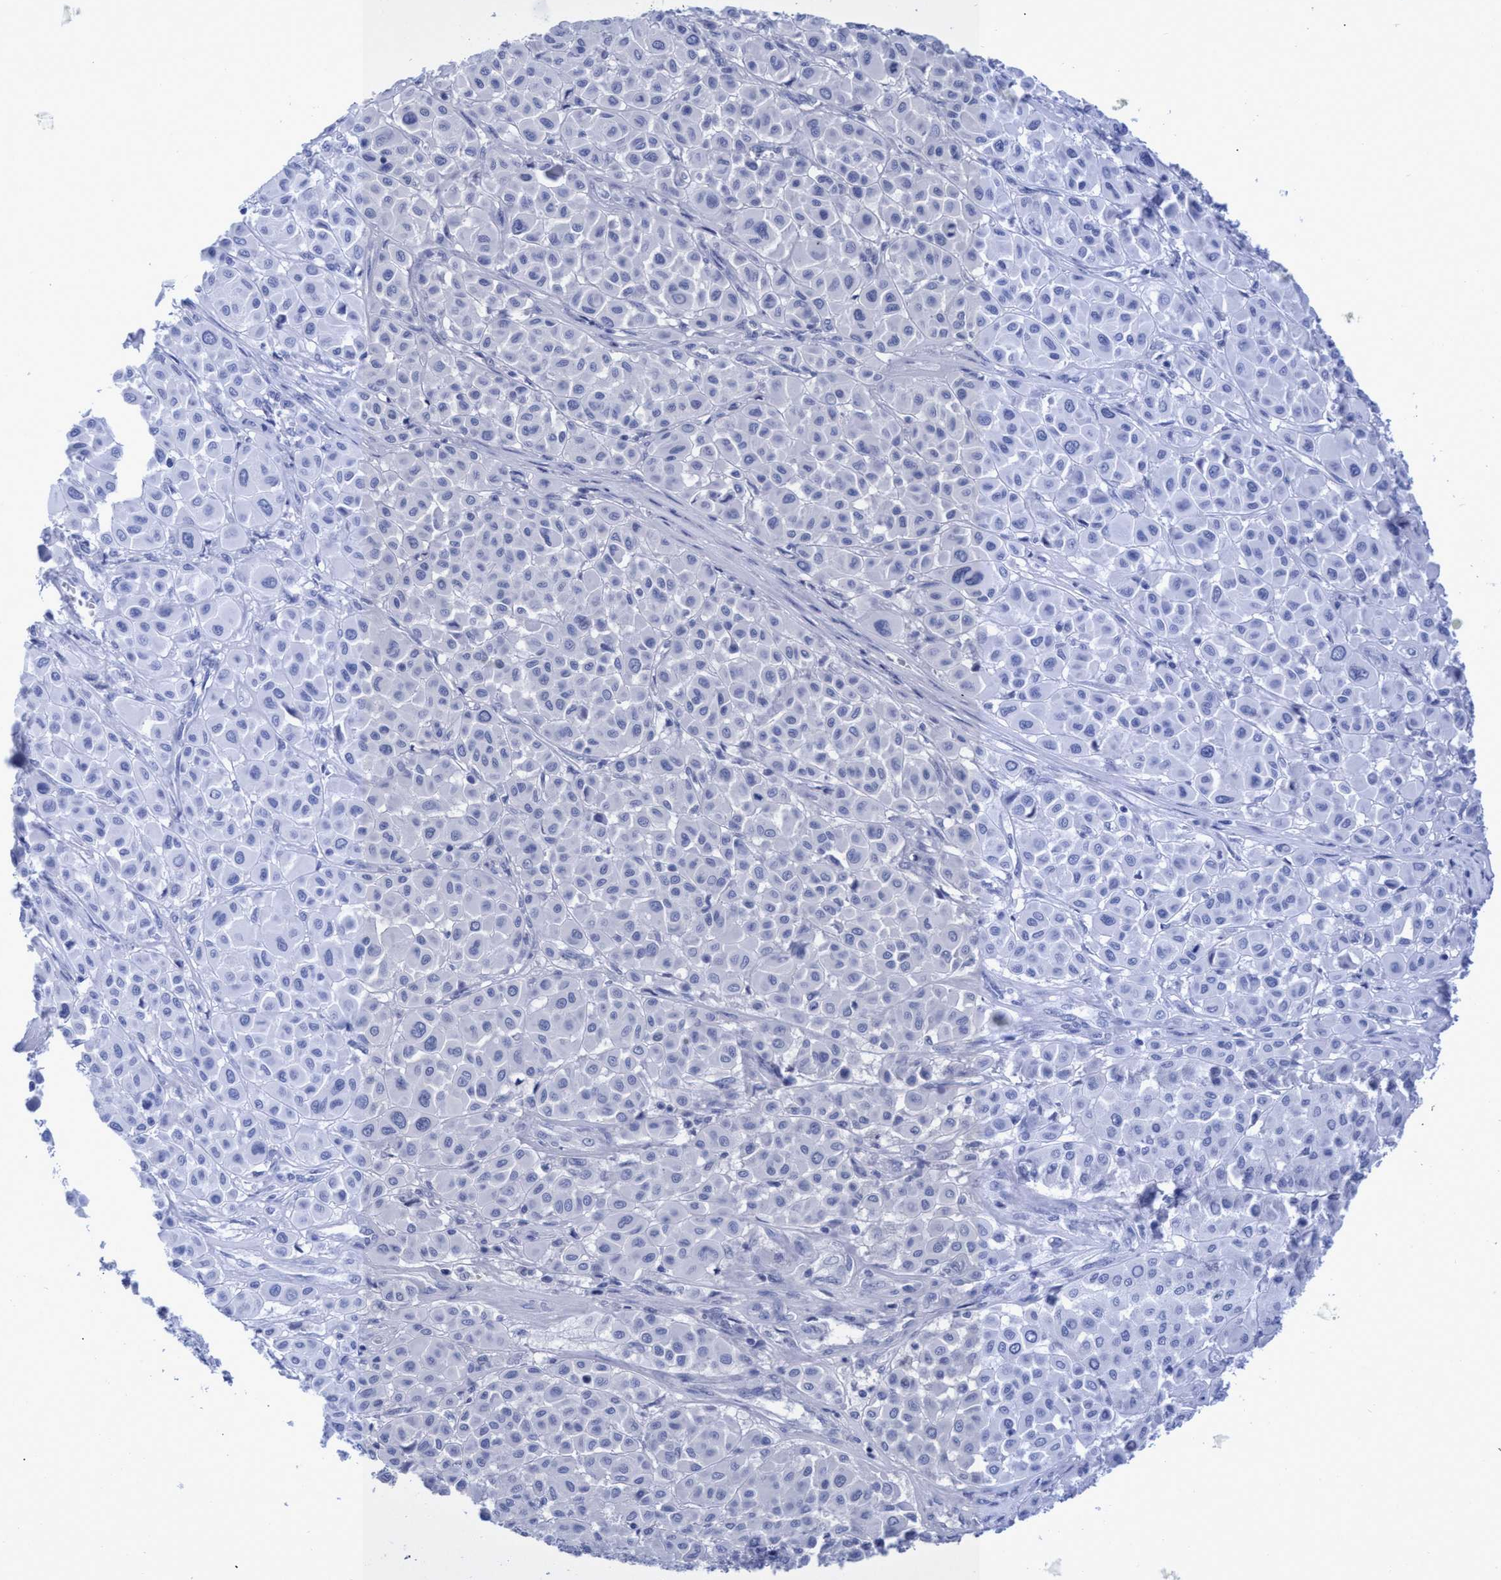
{"staining": {"intensity": "negative", "quantity": "none", "location": "none"}, "tissue": "melanoma", "cell_type": "Tumor cells", "image_type": "cancer", "snomed": [{"axis": "morphology", "description": "Malignant melanoma, Metastatic site"}, {"axis": "topography", "description": "Soft tissue"}], "caption": "Image shows no significant protein expression in tumor cells of malignant melanoma (metastatic site).", "gene": "INSL6", "patient": {"sex": "male", "age": 41}}